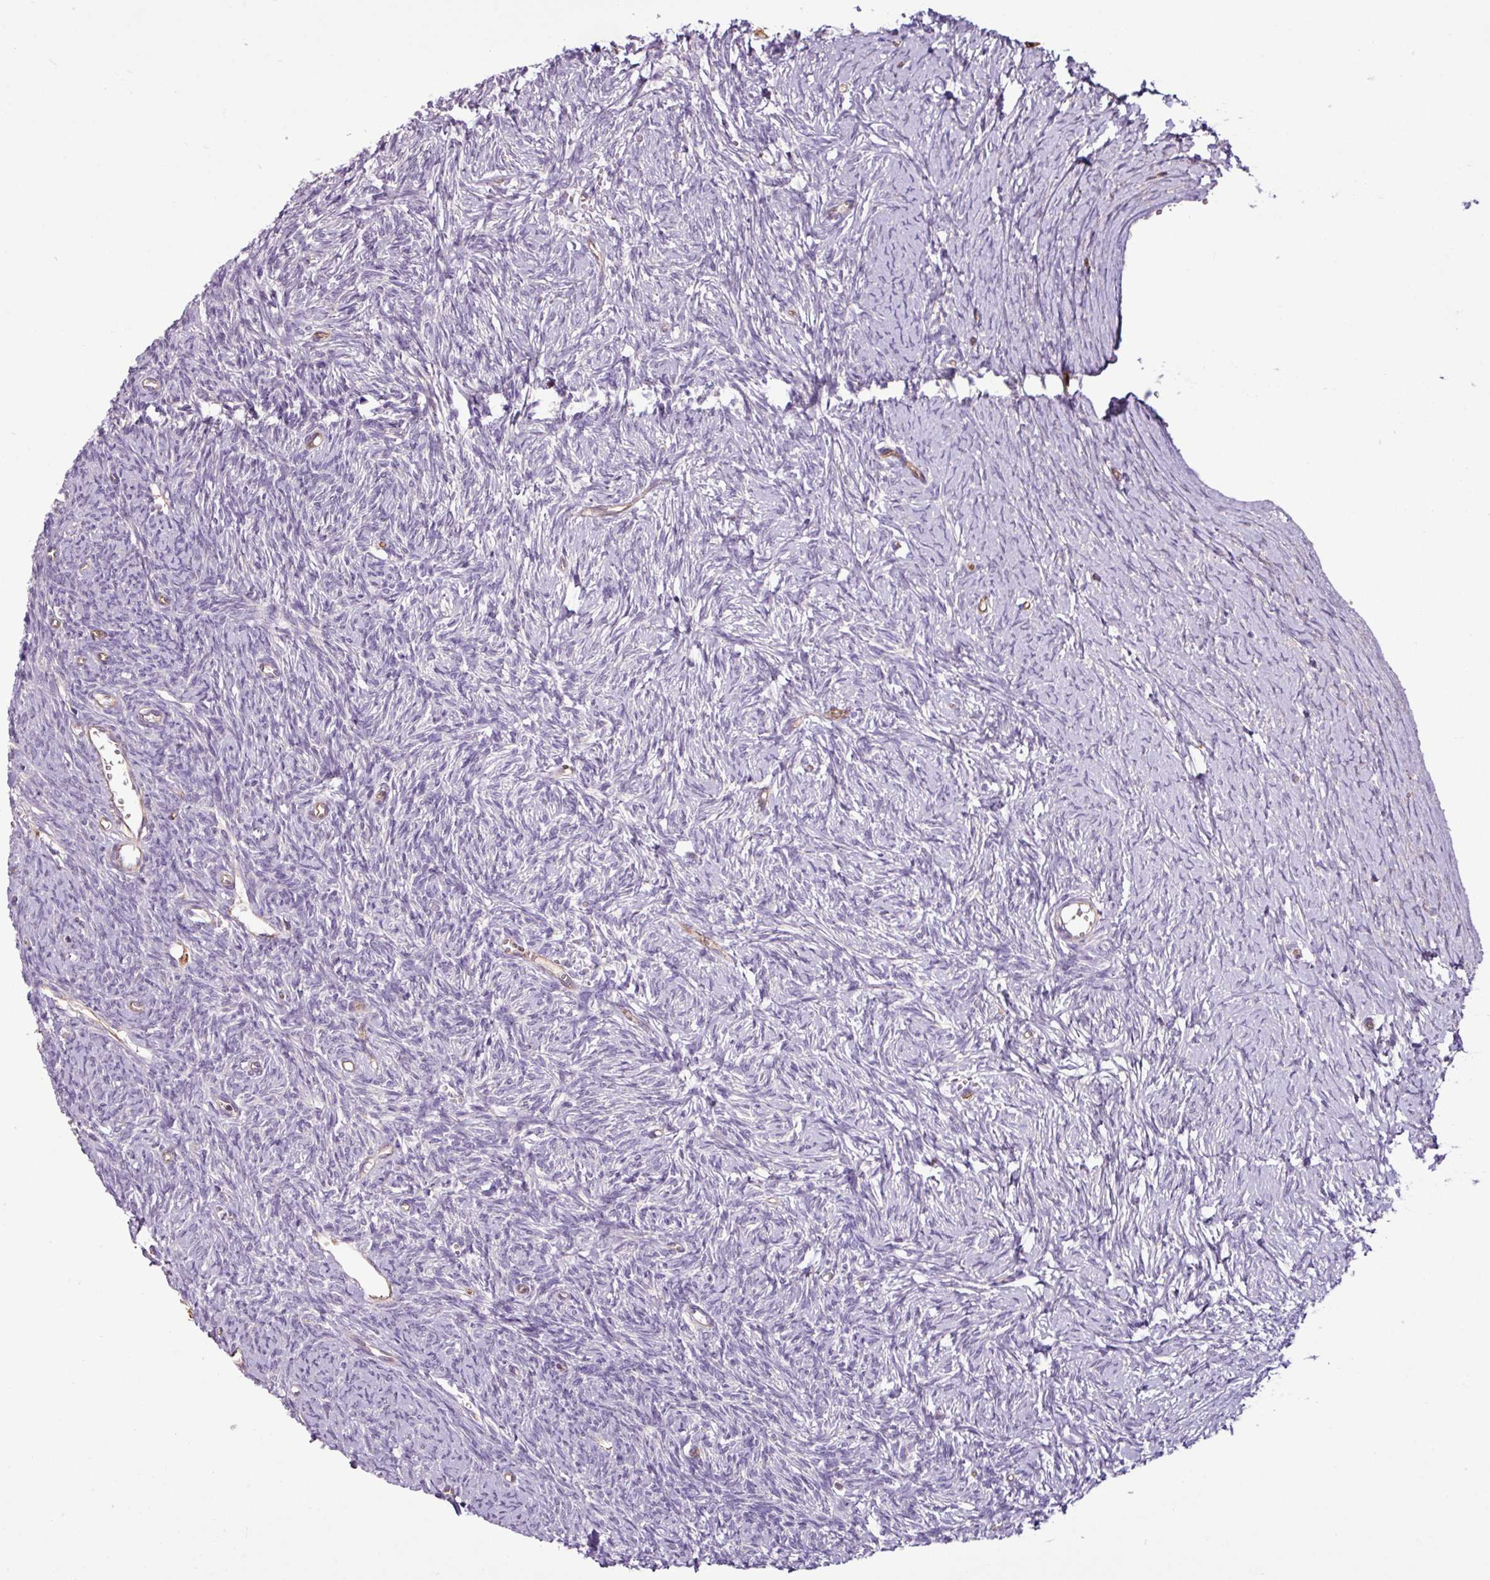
{"staining": {"intensity": "negative", "quantity": "none", "location": "none"}, "tissue": "ovary", "cell_type": "Ovarian stroma cells", "image_type": "normal", "snomed": [{"axis": "morphology", "description": "Normal tissue, NOS"}, {"axis": "topography", "description": "Ovary"}], "caption": "DAB (3,3'-diaminobenzidine) immunohistochemical staining of normal ovary exhibits no significant staining in ovarian stroma cells.", "gene": "ZNF106", "patient": {"sex": "female", "age": 39}}